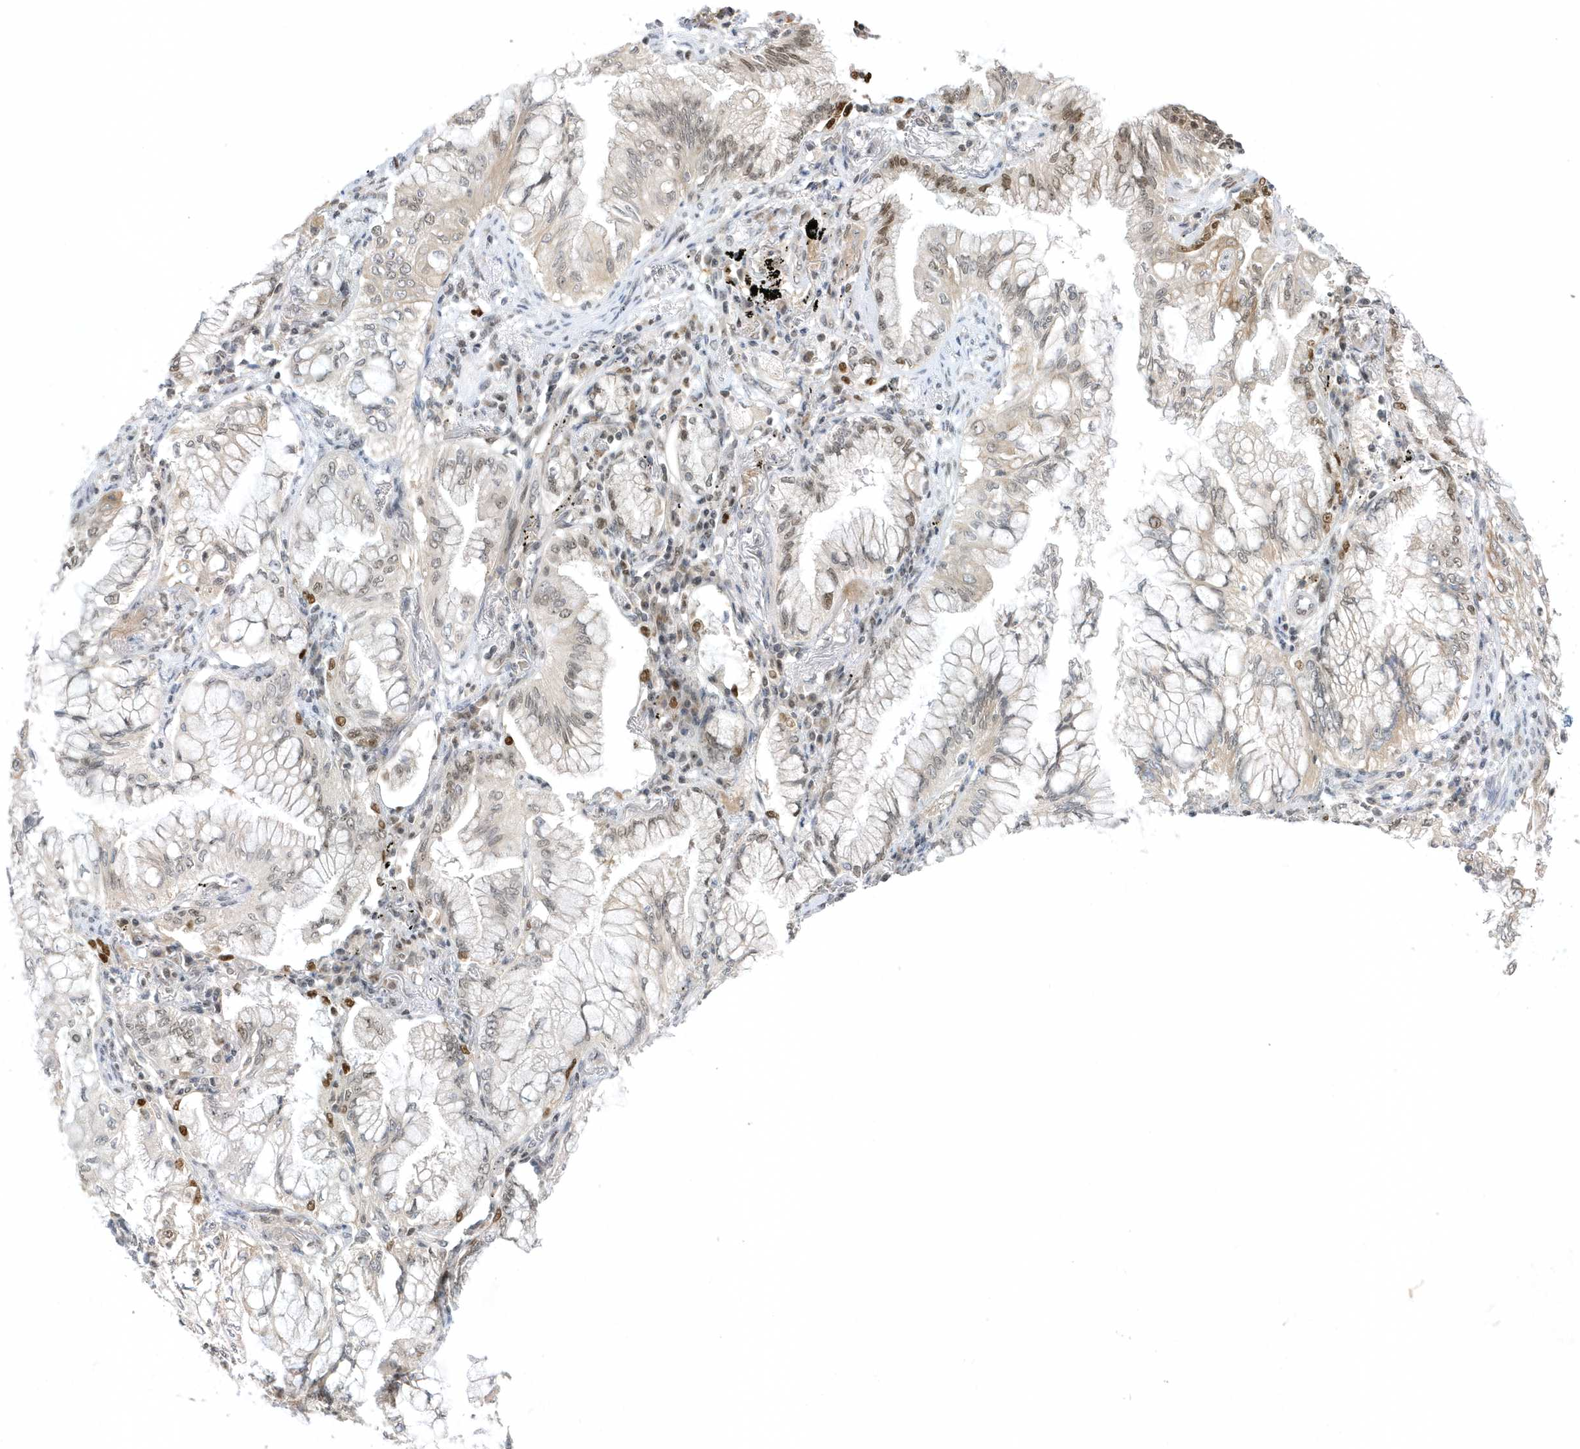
{"staining": {"intensity": "negative", "quantity": "none", "location": "none"}, "tissue": "lung cancer", "cell_type": "Tumor cells", "image_type": "cancer", "snomed": [{"axis": "morphology", "description": "Adenocarcinoma, NOS"}, {"axis": "topography", "description": "Lung"}], "caption": "There is no significant expression in tumor cells of lung adenocarcinoma. (Immunohistochemistry, brightfield microscopy, high magnification).", "gene": "ZNF740", "patient": {"sex": "female", "age": 70}}